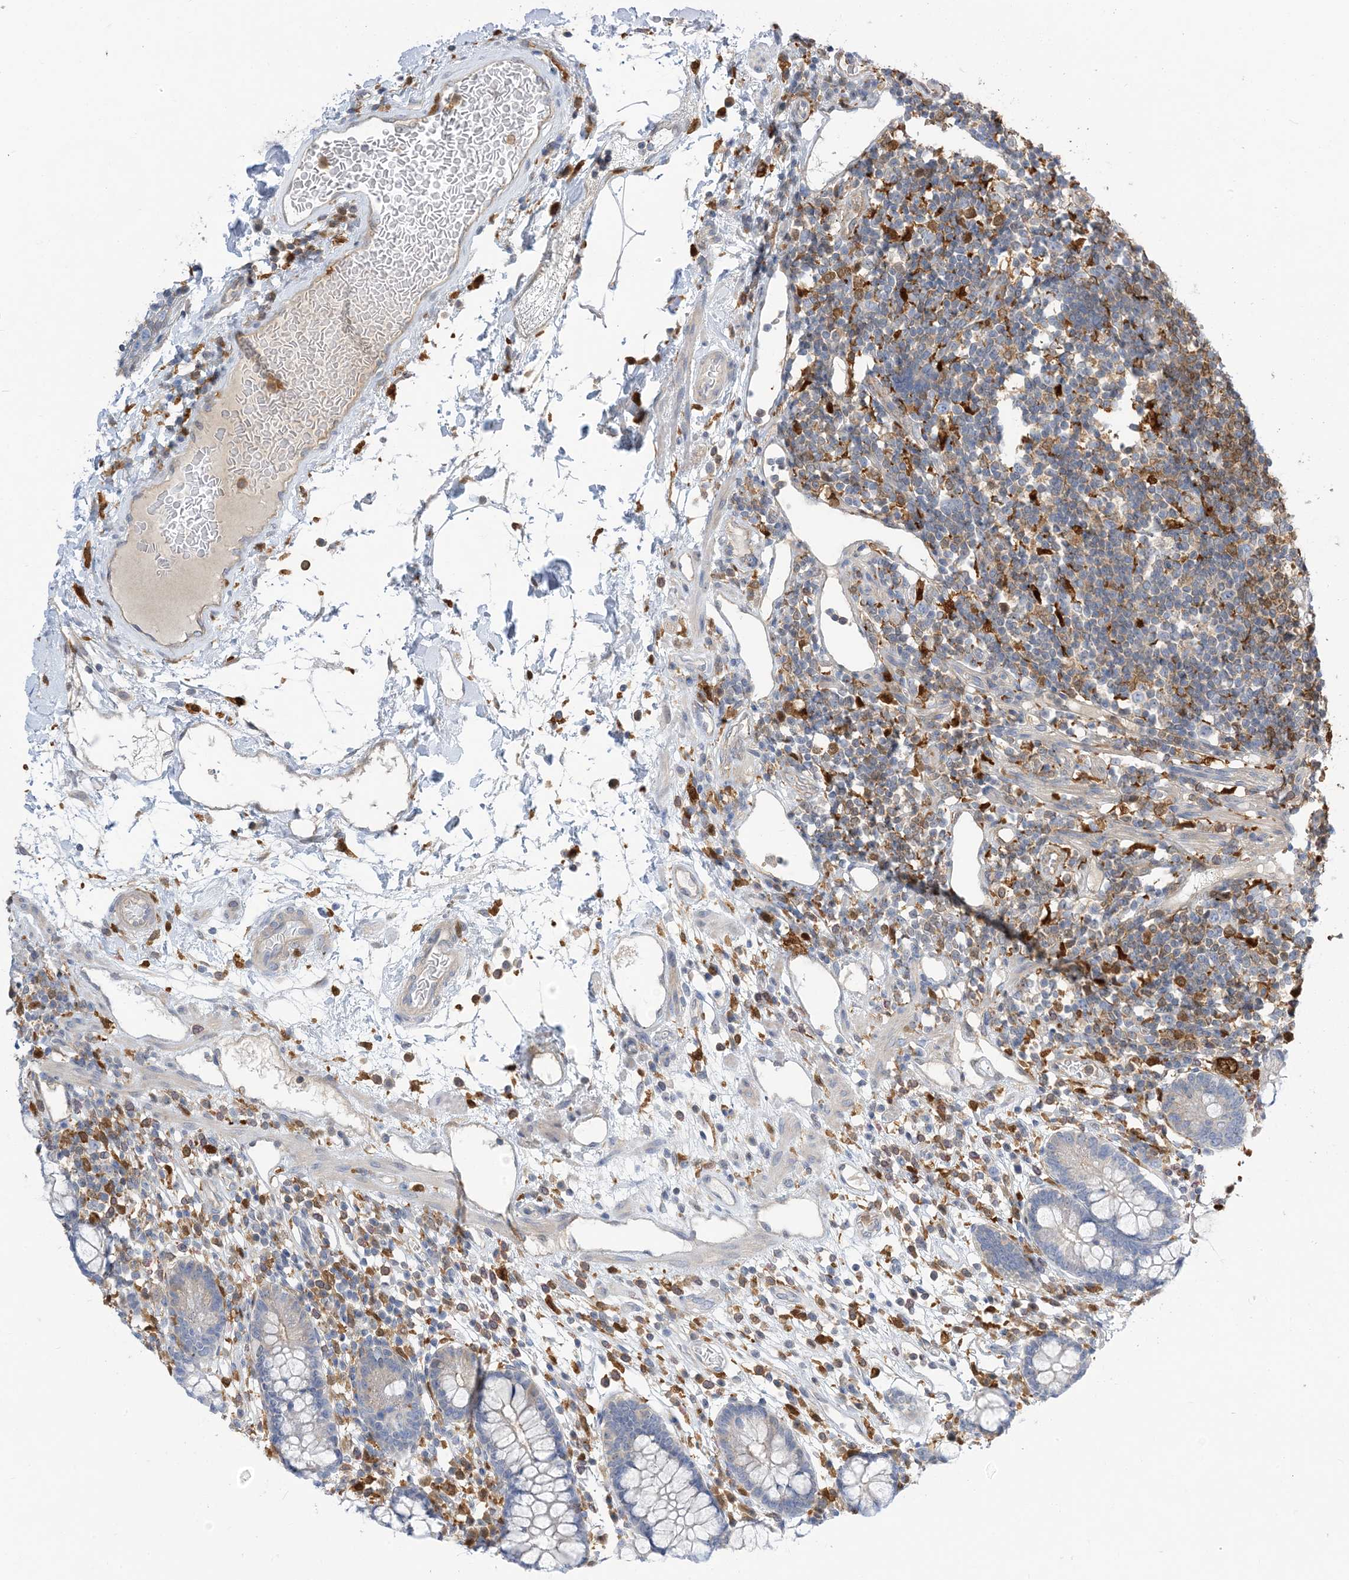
{"staining": {"intensity": "weak", "quantity": ">75%", "location": "cytoplasmic/membranous"}, "tissue": "colon", "cell_type": "Endothelial cells", "image_type": "normal", "snomed": [{"axis": "morphology", "description": "Normal tissue, NOS"}, {"axis": "topography", "description": "Colon"}], "caption": "This histopathology image reveals benign colon stained with immunohistochemistry (IHC) to label a protein in brown. The cytoplasmic/membranous of endothelial cells show weak positivity for the protein. Nuclei are counter-stained blue.", "gene": "NAGK", "patient": {"sex": "female", "age": 79}}